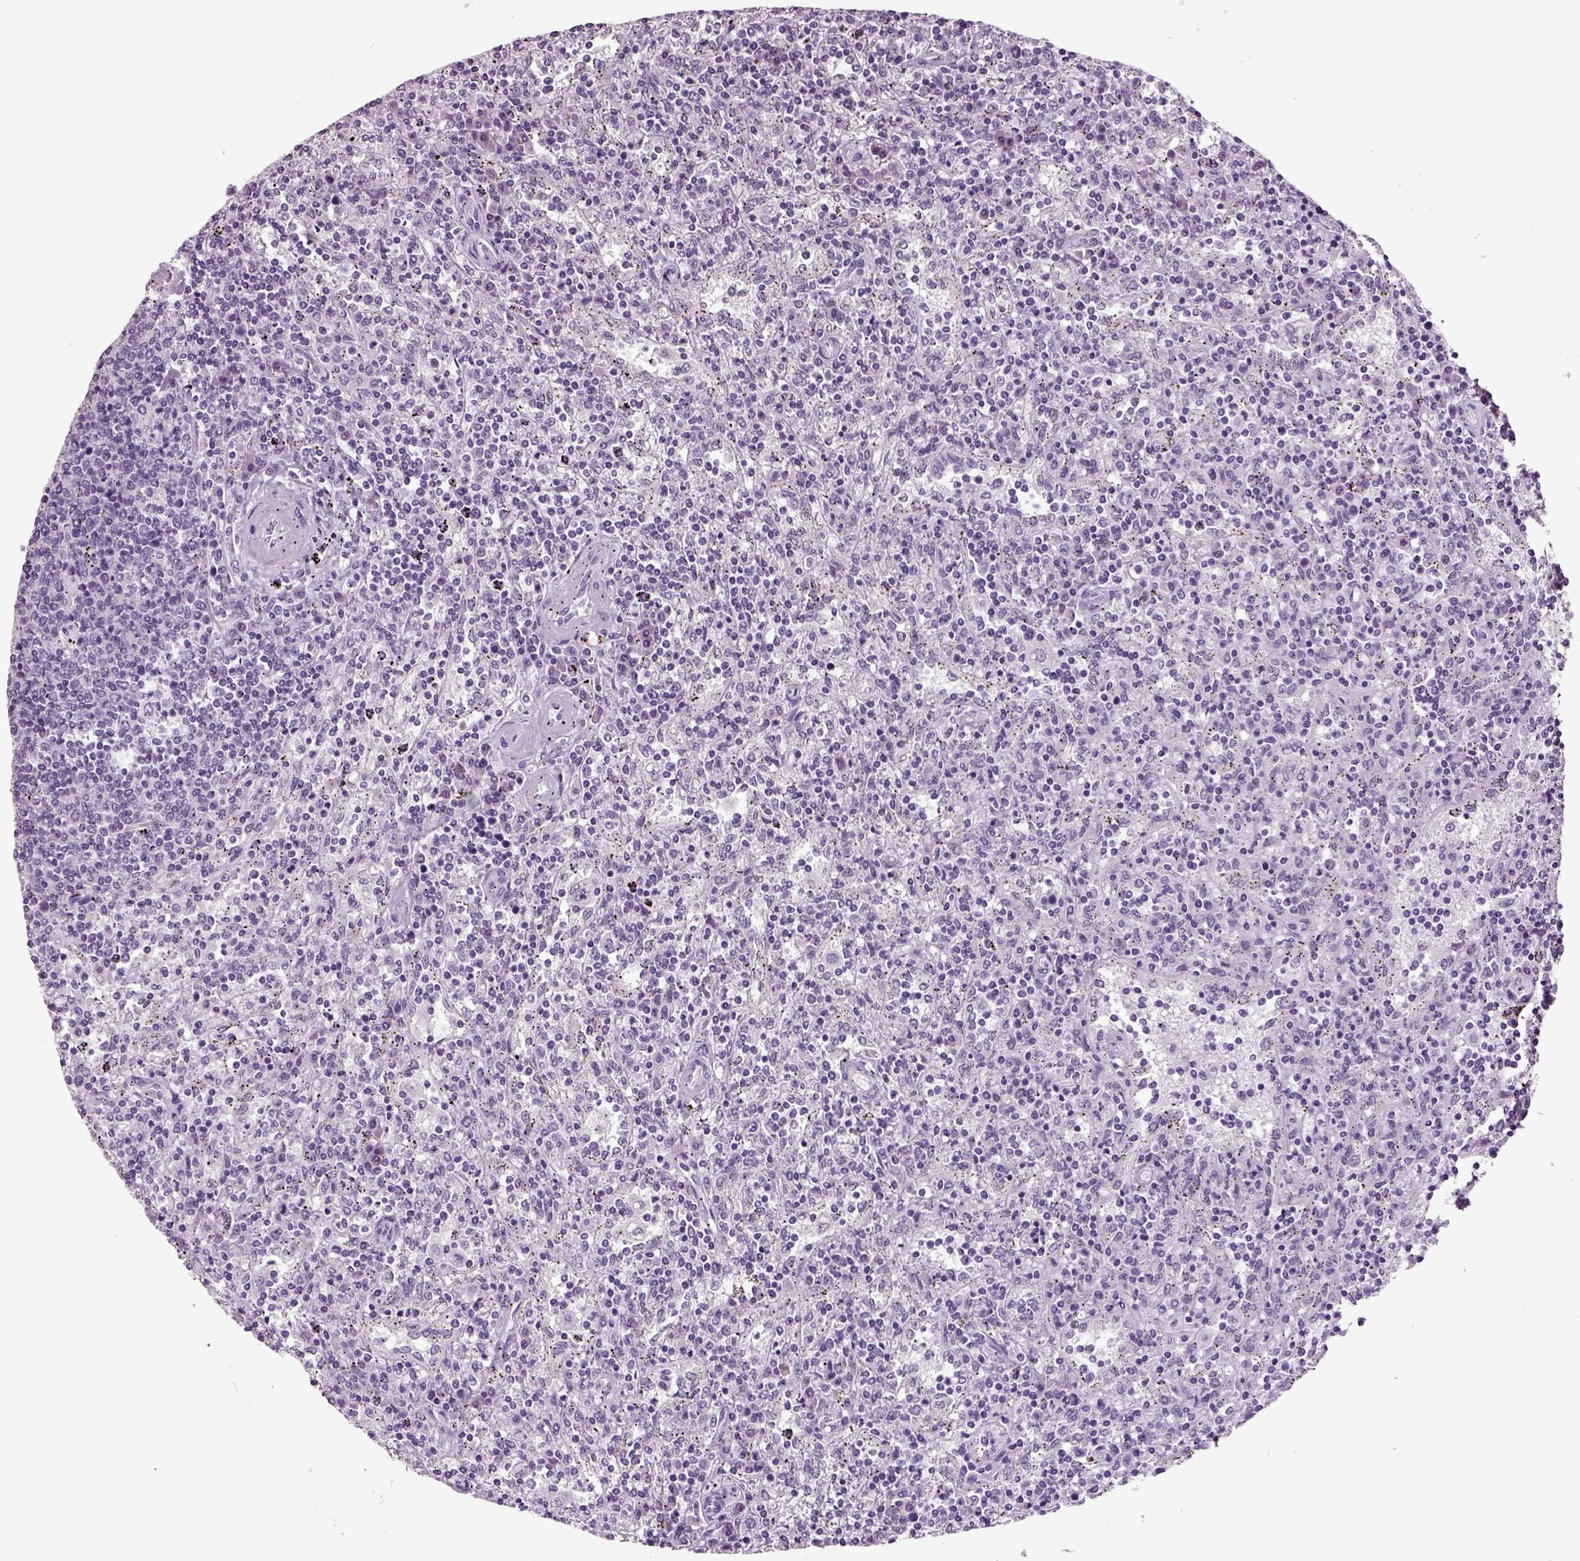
{"staining": {"intensity": "negative", "quantity": "none", "location": "none"}, "tissue": "lymphoma", "cell_type": "Tumor cells", "image_type": "cancer", "snomed": [{"axis": "morphology", "description": "Malignant lymphoma, non-Hodgkin's type, Low grade"}, {"axis": "topography", "description": "Lymph node"}], "caption": "High power microscopy histopathology image of an IHC micrograph of malignant lymphoma, non-Hodgkin's type (low-grade), revealing no significant staining in tumor cells.", "gene": "SLC17A6", "patient": {"sex": "male", "age": 52}}